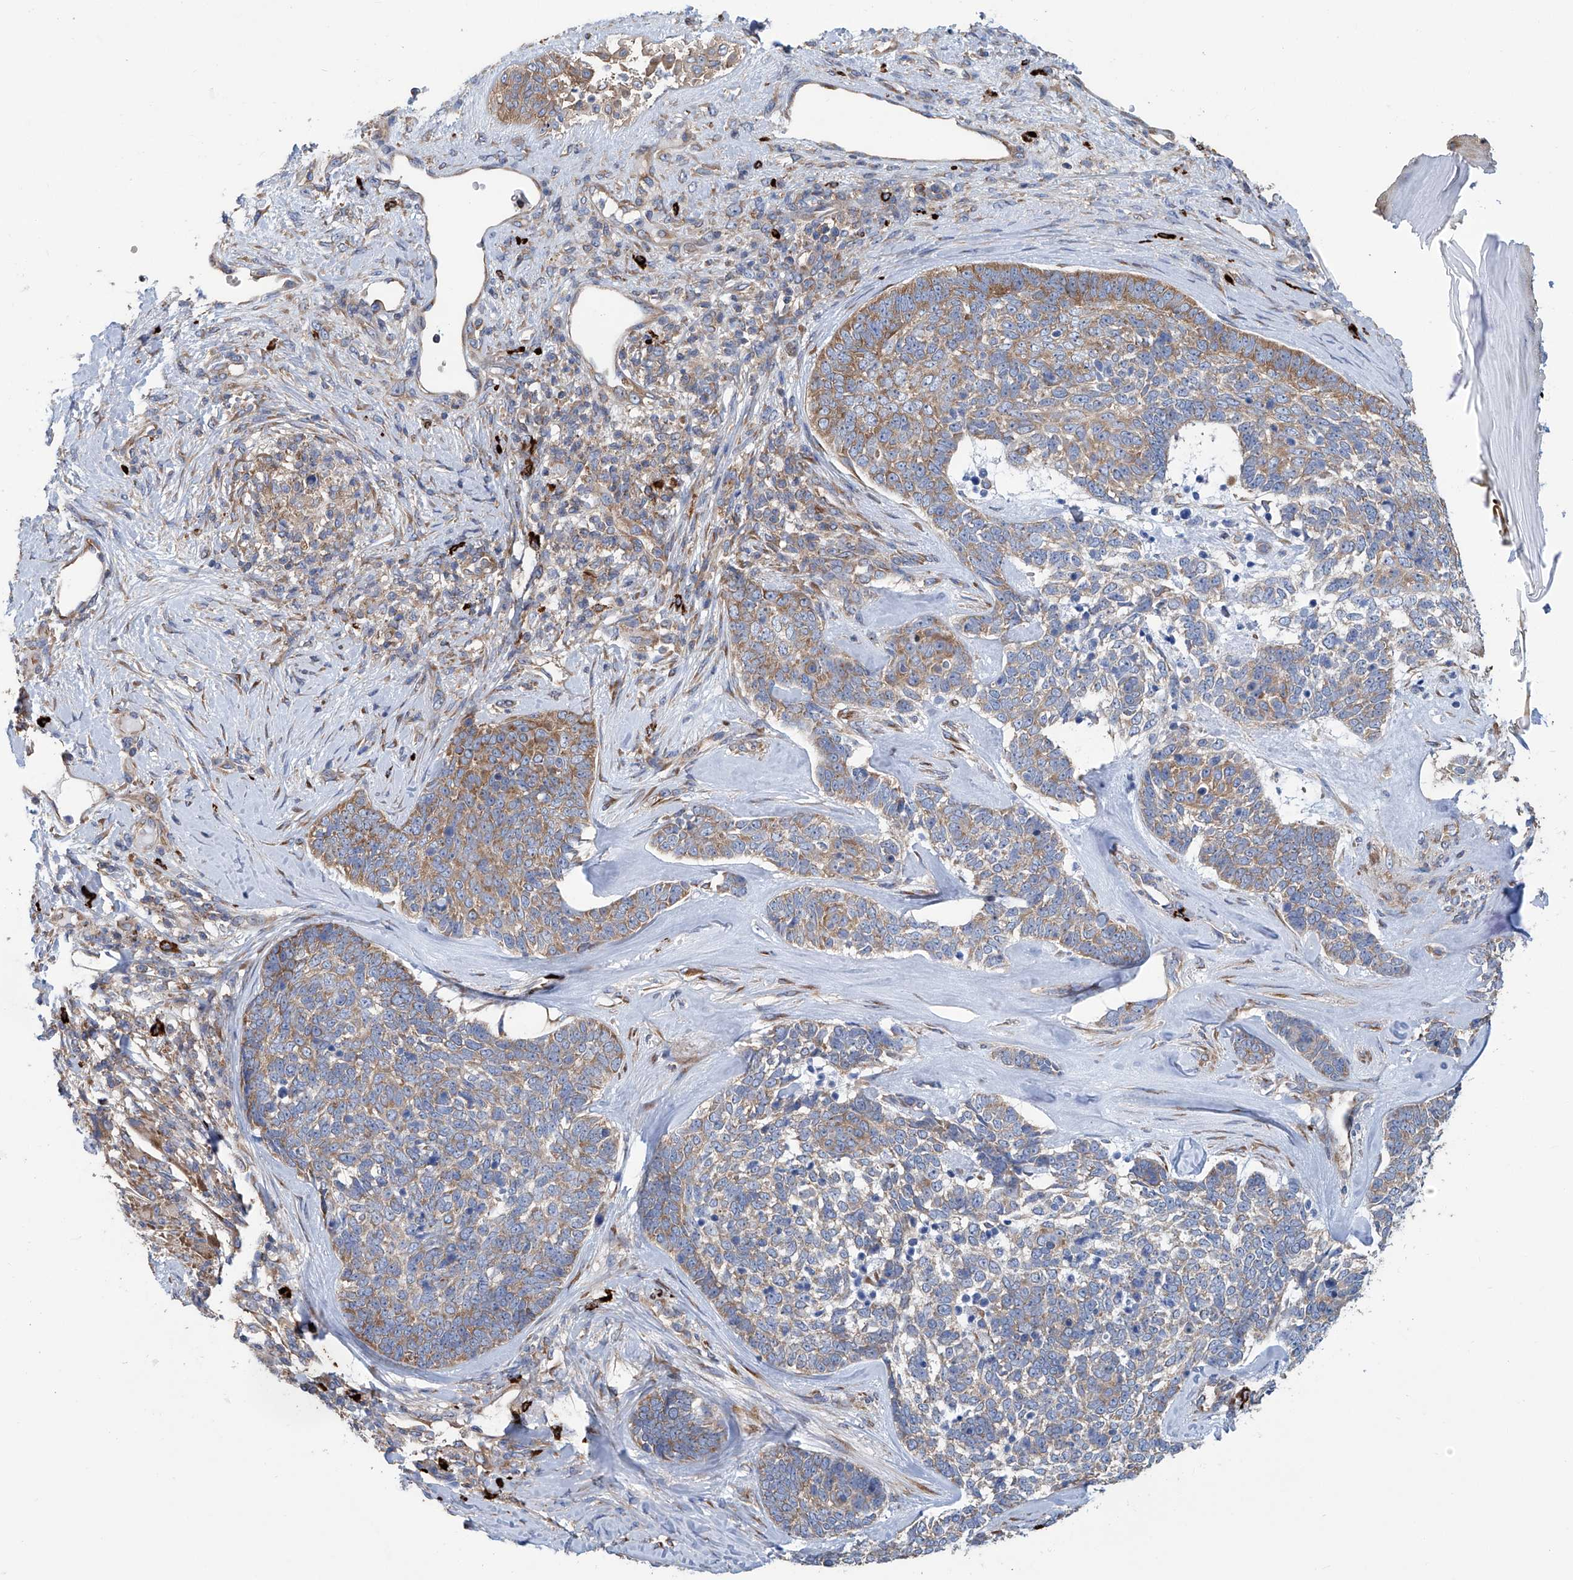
{"staining": {"intensity": "moderate", "quantity": "25%-75%", "location": "cytoplasmic/membranous"}, "tissue": "skin cancer", "cell_type": "Tumor cells", "image_type": "cancer", "snomed": [{"axis": "morphology", "description": "Basal cell carcinoma"}, {"axis": "topography", "description": "Skin"}], "caption": "An immunohistochemistry image of tumor tissue is shown. Protein staining in brown shows moderate cytoplasmic/membranous positivity in skin cancer (basal cell carcinoma) within tumor cells. The staining is performed using DAB brown chromogen to label protein expression. The nuclei are counter-stained blue using hematoxylin.", "gene": "SENP2", "patient": {"sex": "female", "age": 81}}